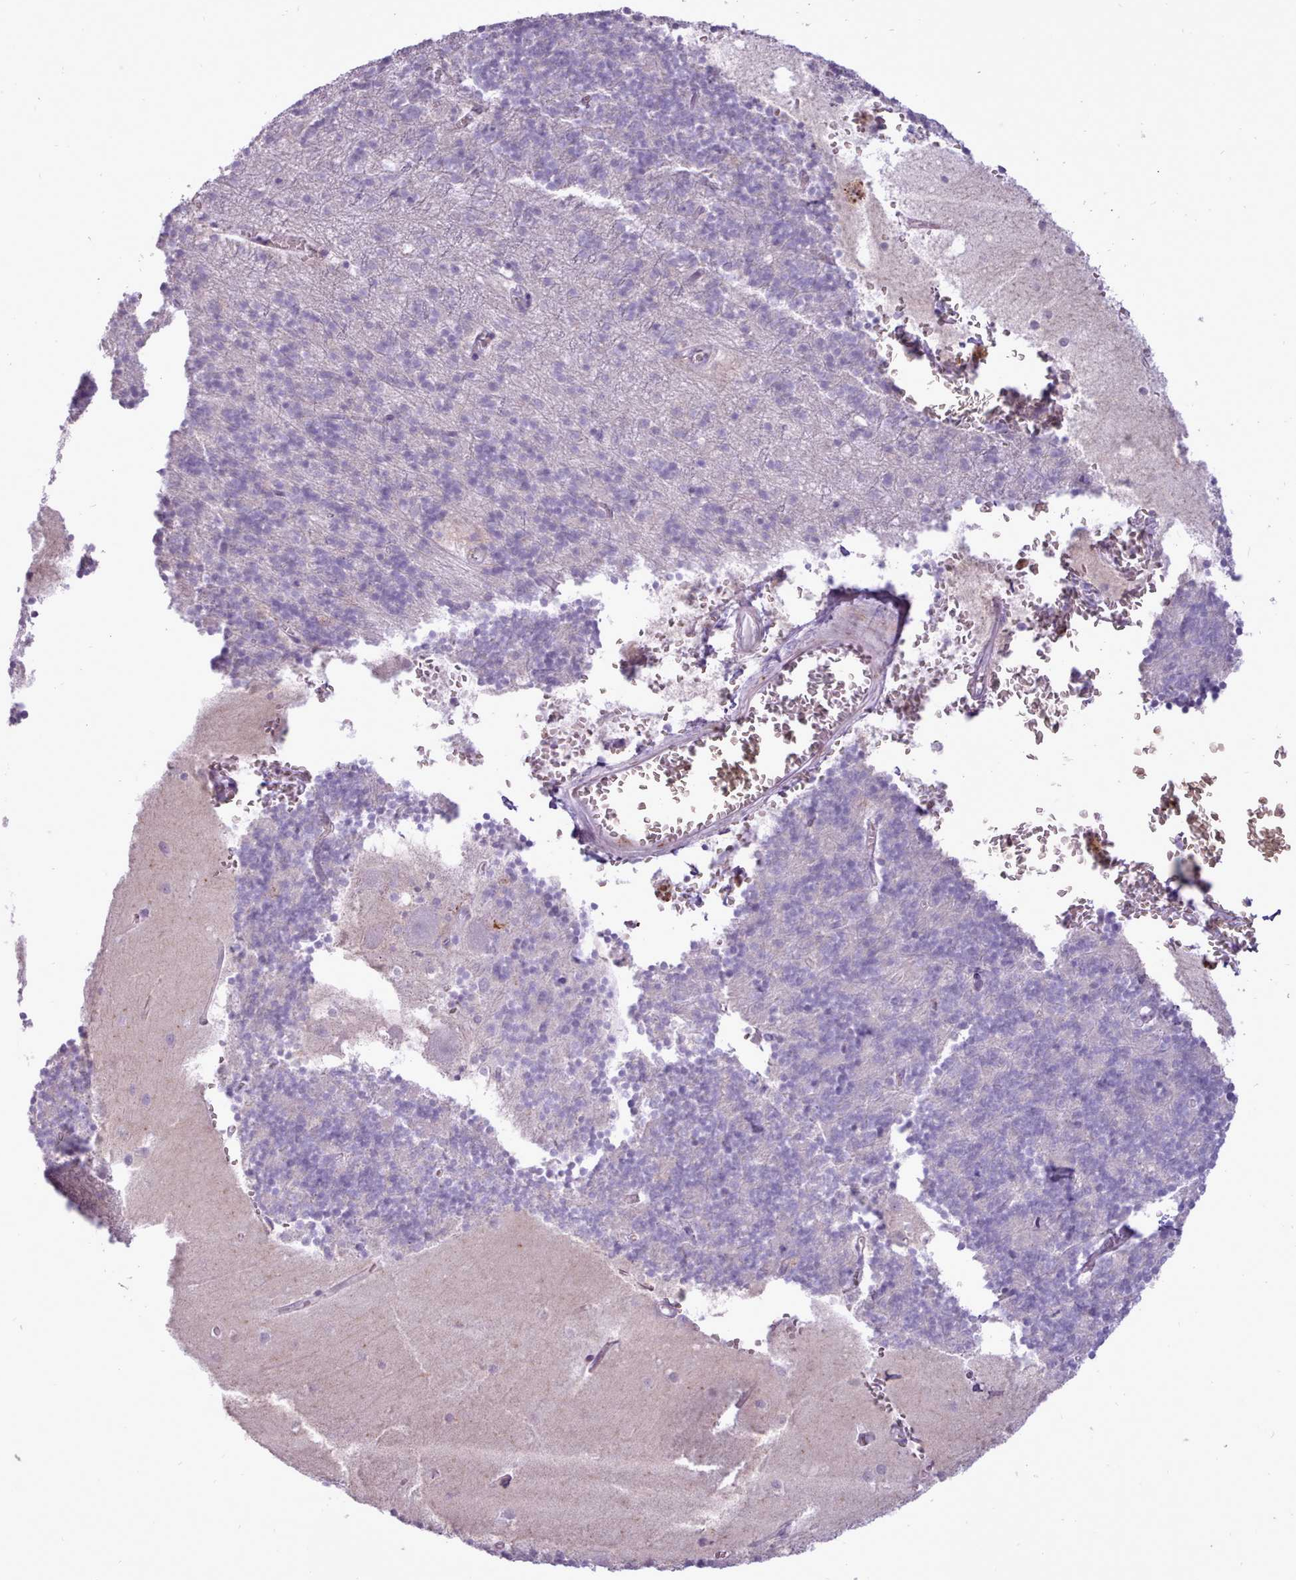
{"staining": {"intensity": "negative", "quantity": "none", "location": "none"}, "tissue": "cerebellum", "cell_type": "Cells in granular layer", "image_type": "normal", "snomed": [{"axis": "morphology", "description": "Normal tissue, NOS"}, {"axis": "topography", "description": "Cerebellum"}], "caption": "DAB (3,3'-diaminobenzidine) immunohistochemical staining of unremarkable human cerebellum shows no significant staining in cells in granular layer.", "gene": "ATRAID", "patient": {"sex": "male", "age": 54}}